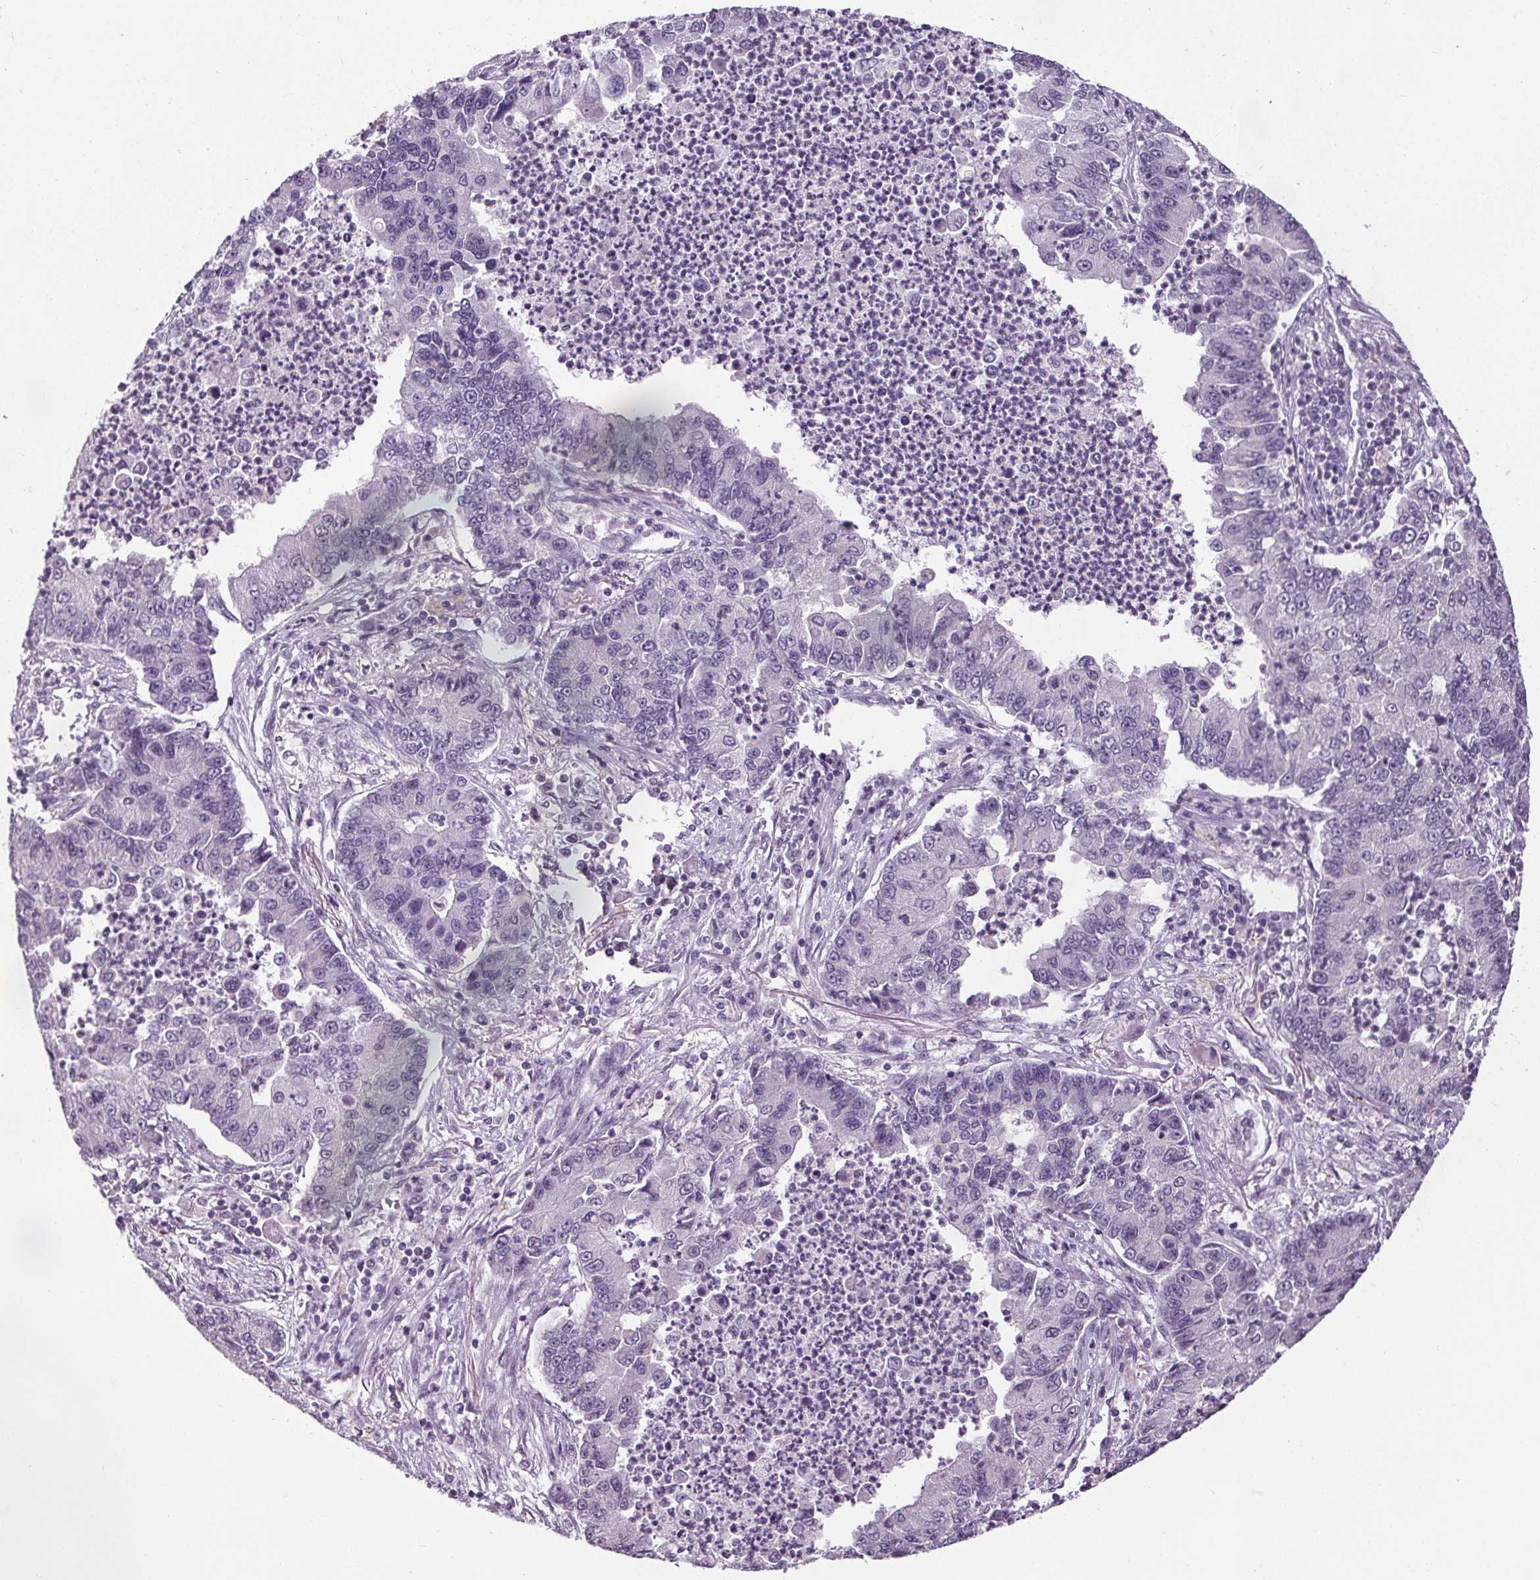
{"staining": {"intensity": "negative", "quantity": "none", "location": "none"}, "tissue": "lung cancer", "cell_type": "Tumor cells", "image_type": "cancer", "snomed": [{"axis": "morphology", "description": "Adenocarcinoma, NOS"}, {"axis": "topography", "description": "Lung"}], "caption": "This is an IHC photomicrograph of human adenocarcinoma (lung). There is no positivity in tumor cells.", "gene": "SLC2A9", "patient": {"sex": "female", "age": 57}}